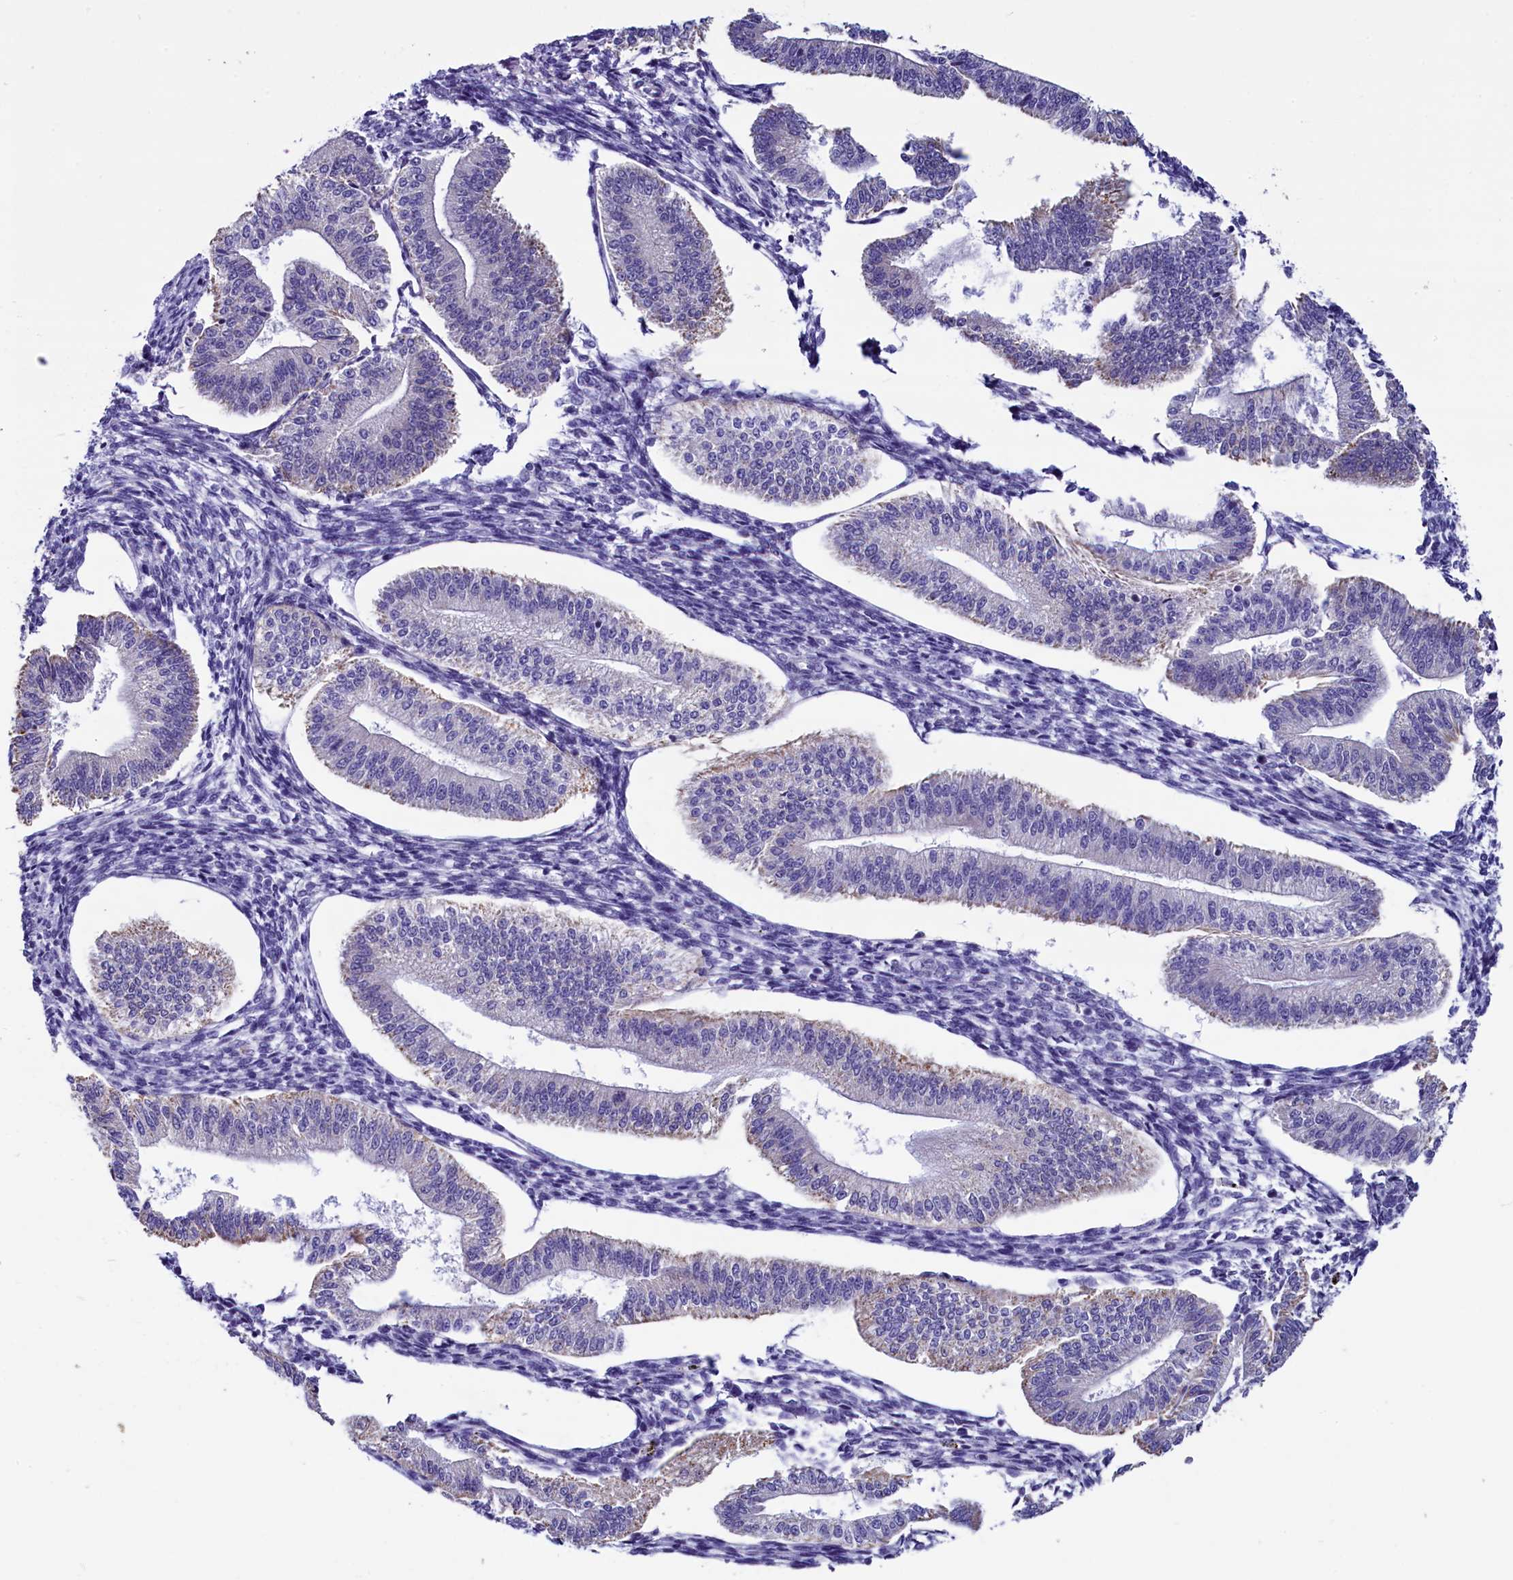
{"staining": {"intensity": "negative", "quantity": "none", "location": "none"}, "tissue": "endometrium", "cell_type": "Cells in endometrial stroma", "image_type": "normal", "snomed": [{"axis": "morphology", "description": "Normal tissue, NOS"}, {"axis": "topography", "description": "Endometrium"}], "caption": "Immunohistochemistry of benign human endometrium exhibits no staining in cells in endometrial stroma. (DAB (3,3'-diaminobenzidine) immunohistochemistry (IHC) visualized using brightfield microscopy, high magnification).", "gene": "SCD5", "patient": {"sex": "female", "age": 34}}